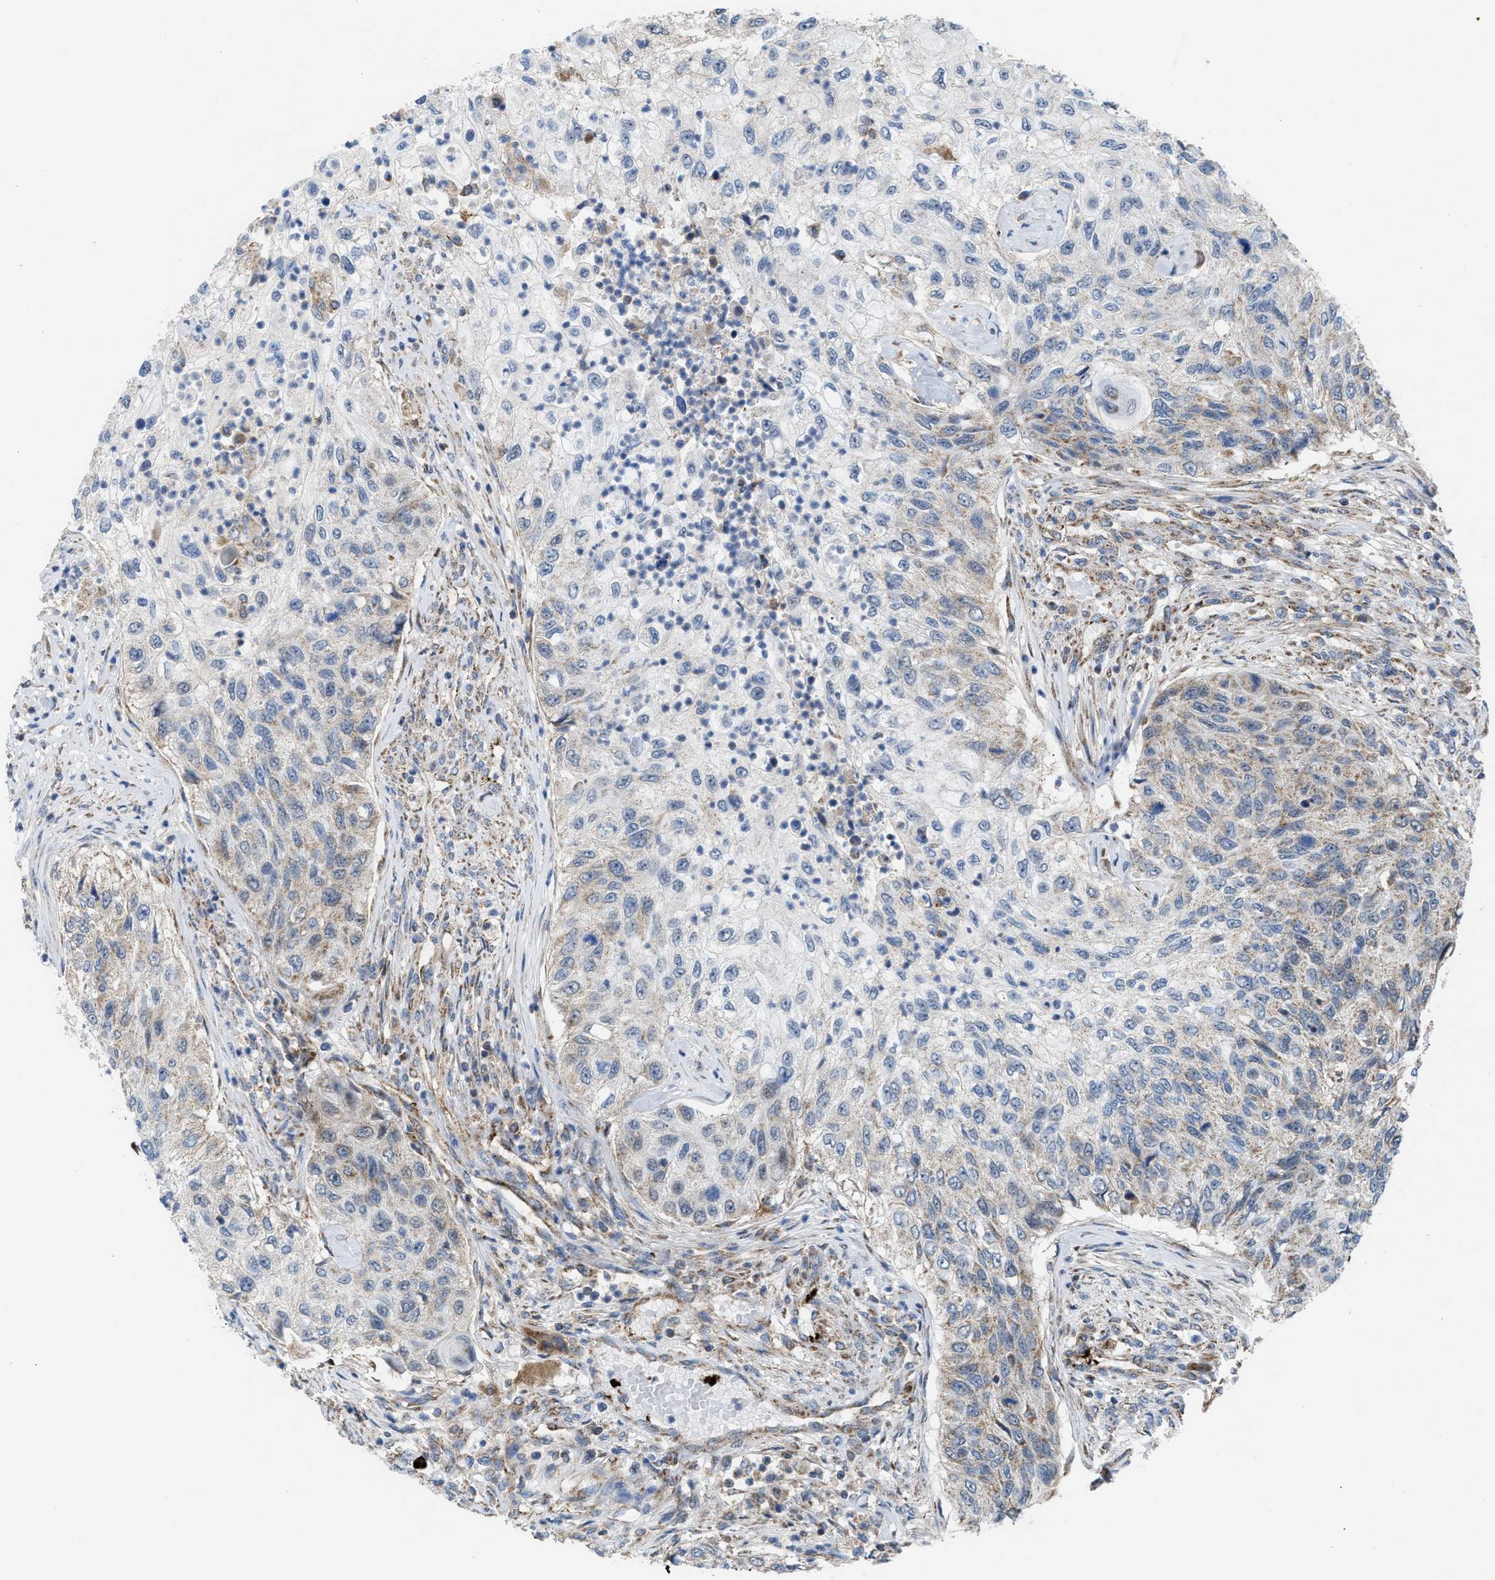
{"staining": {"intensity": "weak", "quantity": "<25%", "location": "cytoplasmic/membranous"}, "tissue": "urothelial cancer", "cell_type": "Tumor cells", "image_type": "cancer", "snomed": [{"axis": "morphology", "description": "Urothelial carcinoma, High grade"}, {"axis": "topography", "description": "Urinary bladder"}], "caption": "Urothelial cancer was stained to show a protein in brown. There is no significant expression in tumor cells.", "gene": "PMPCA", "patient": {"sex": "female", "age": 60}}